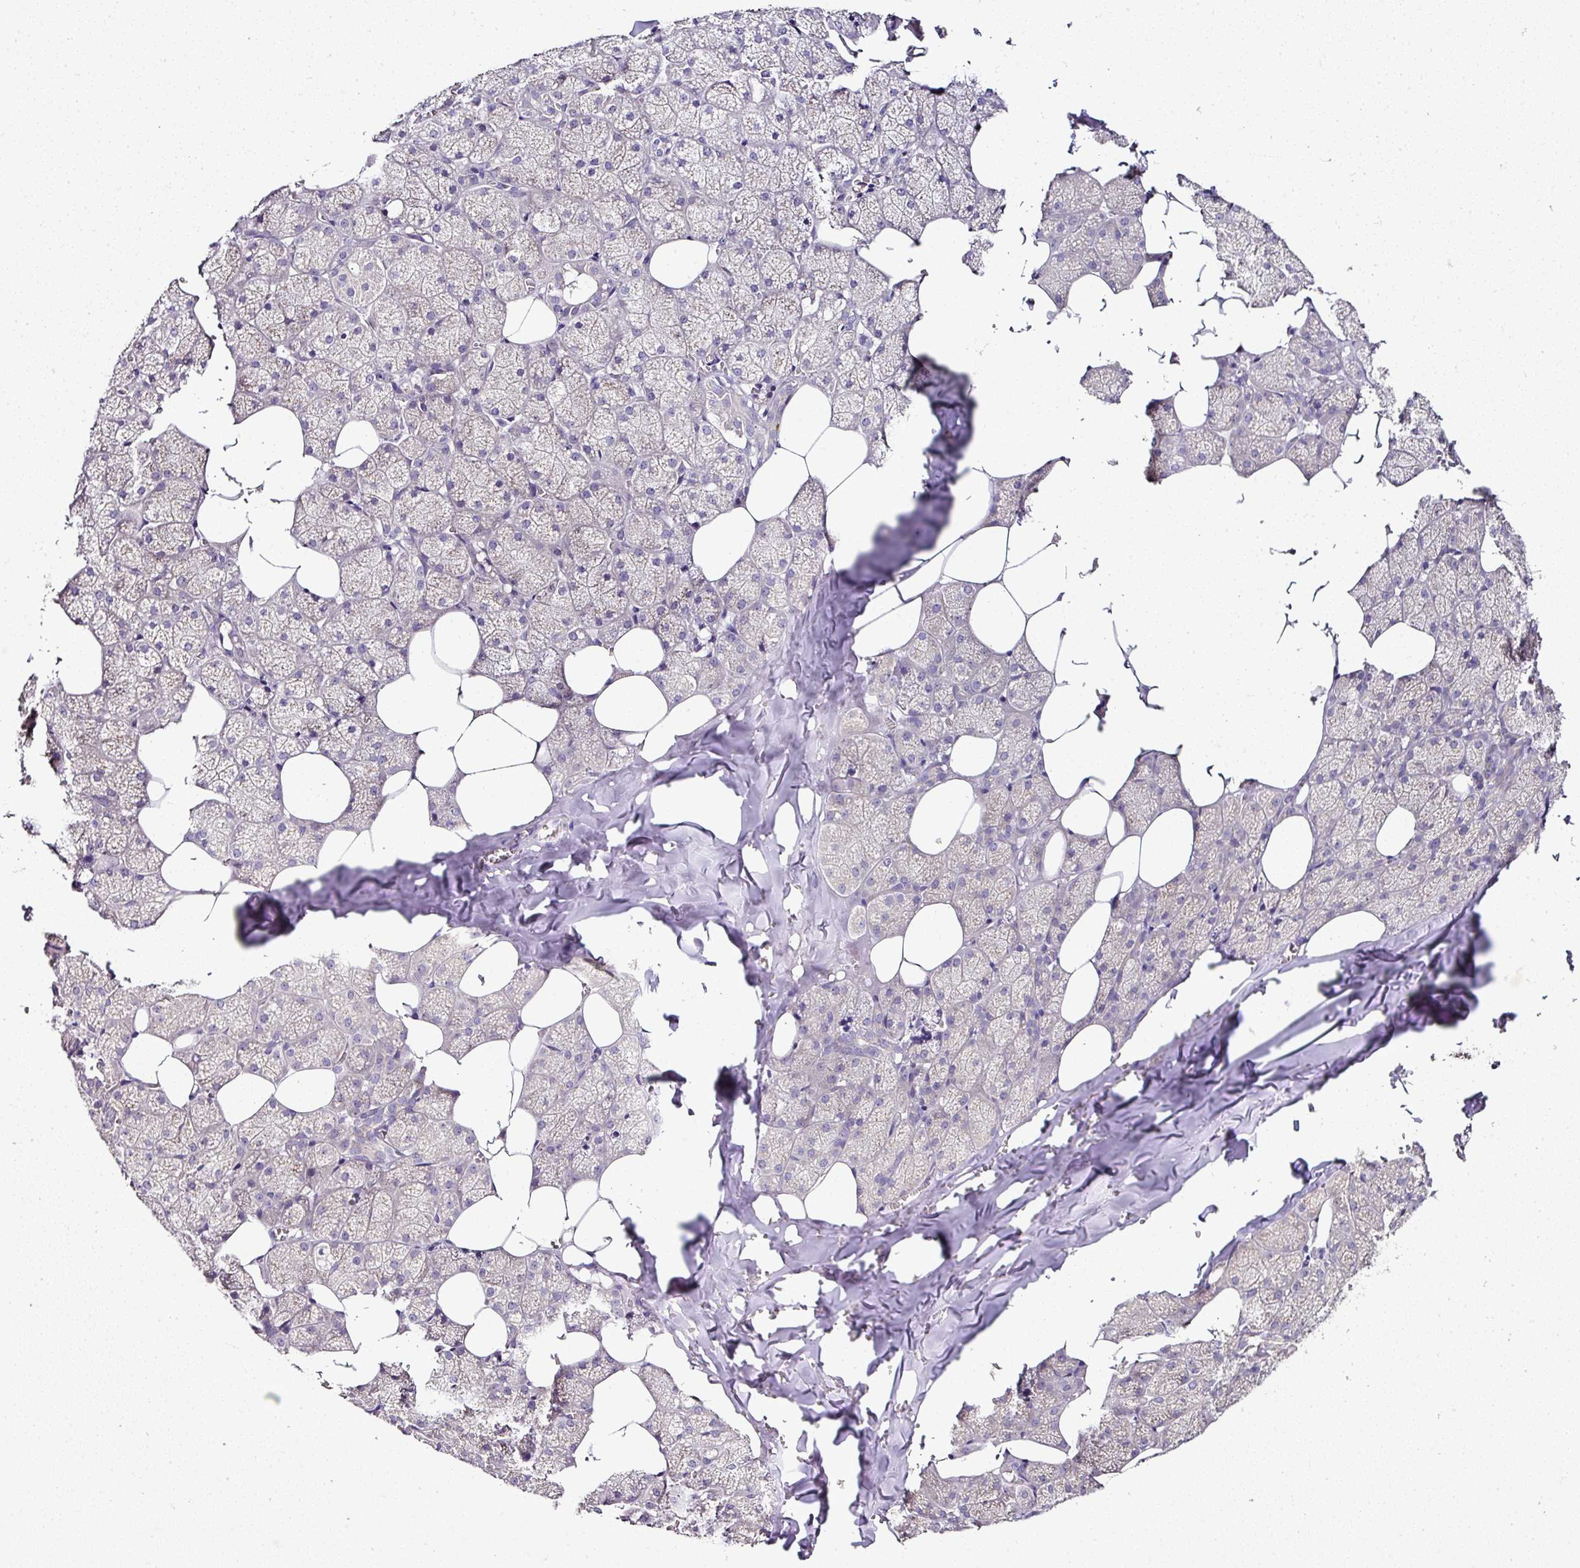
{"staining": {"intensity": "weak", "quantity": "25%-75%", "location": "cytoplasmic/membranous"}, "tissue": "salivary gland", "cell_type": "Glandular cells", "image_type": "normal", "snomed": [{"axis": "morphology", "description": "Normal tissue, NOS"}, {"axis": "topography", "description": "Salivary gland"}, {"axis": "topography", "description": "Peripheral nerve tissue"}], "caption": "IHC staining of benign salivary gland, which displays low levels of weak cytoplasmic/membranous positivity in about 25%-75% of glandular cells indicating weak cytoplasmic/membranous protein staining. The staining was performed using DAB (3,3'-diaminobenzidine) (brown) for protein detection and nuclei were counterstained in hematoxylin (blue).", "gene": "SKIC2", "patient": {"sex": "male", "age": 38}}